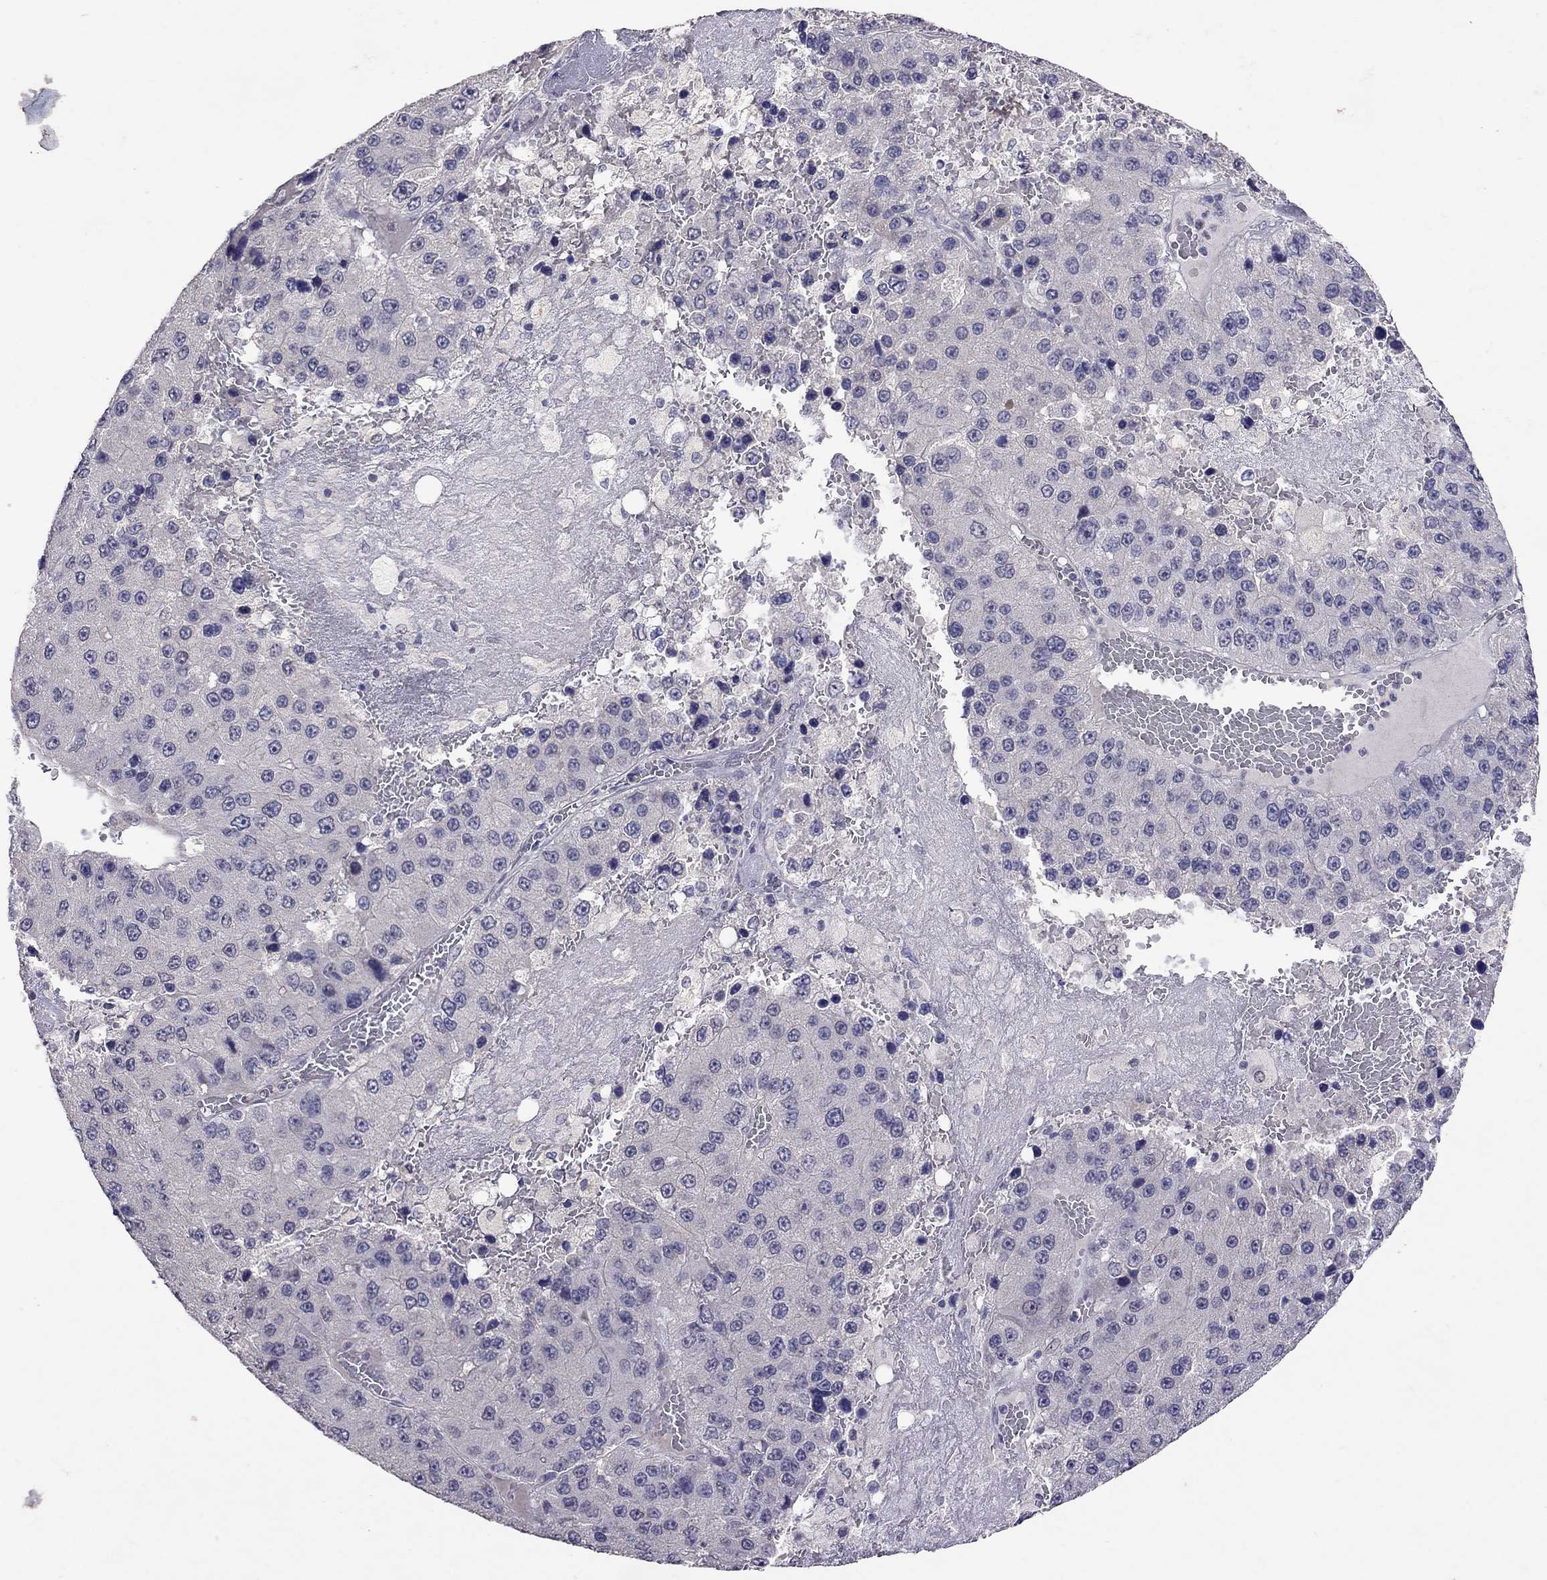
{"staining": {"intensity": "negative", "quantity": "none", "location": "none"}, "tissue": "liver cancer", "cell_type": "Tumor cells", "image_type": "cancer", "snomed": [{"axis": "morphology", "description": "Carcinoma, Hepatocellular, NOS"}, {"axis": "topography", "description": "Liver"}], "caption": "A micrograph of liver hepatocellular carcinoma stained for a protein exhibits no brown staining in tumor cells. (DAB (3,3'-diaminobenzidine) immunohistochemistry with hematoxylin counter stain).", "gene": "FST", "patient": {"sex": "female", "age": 73}}